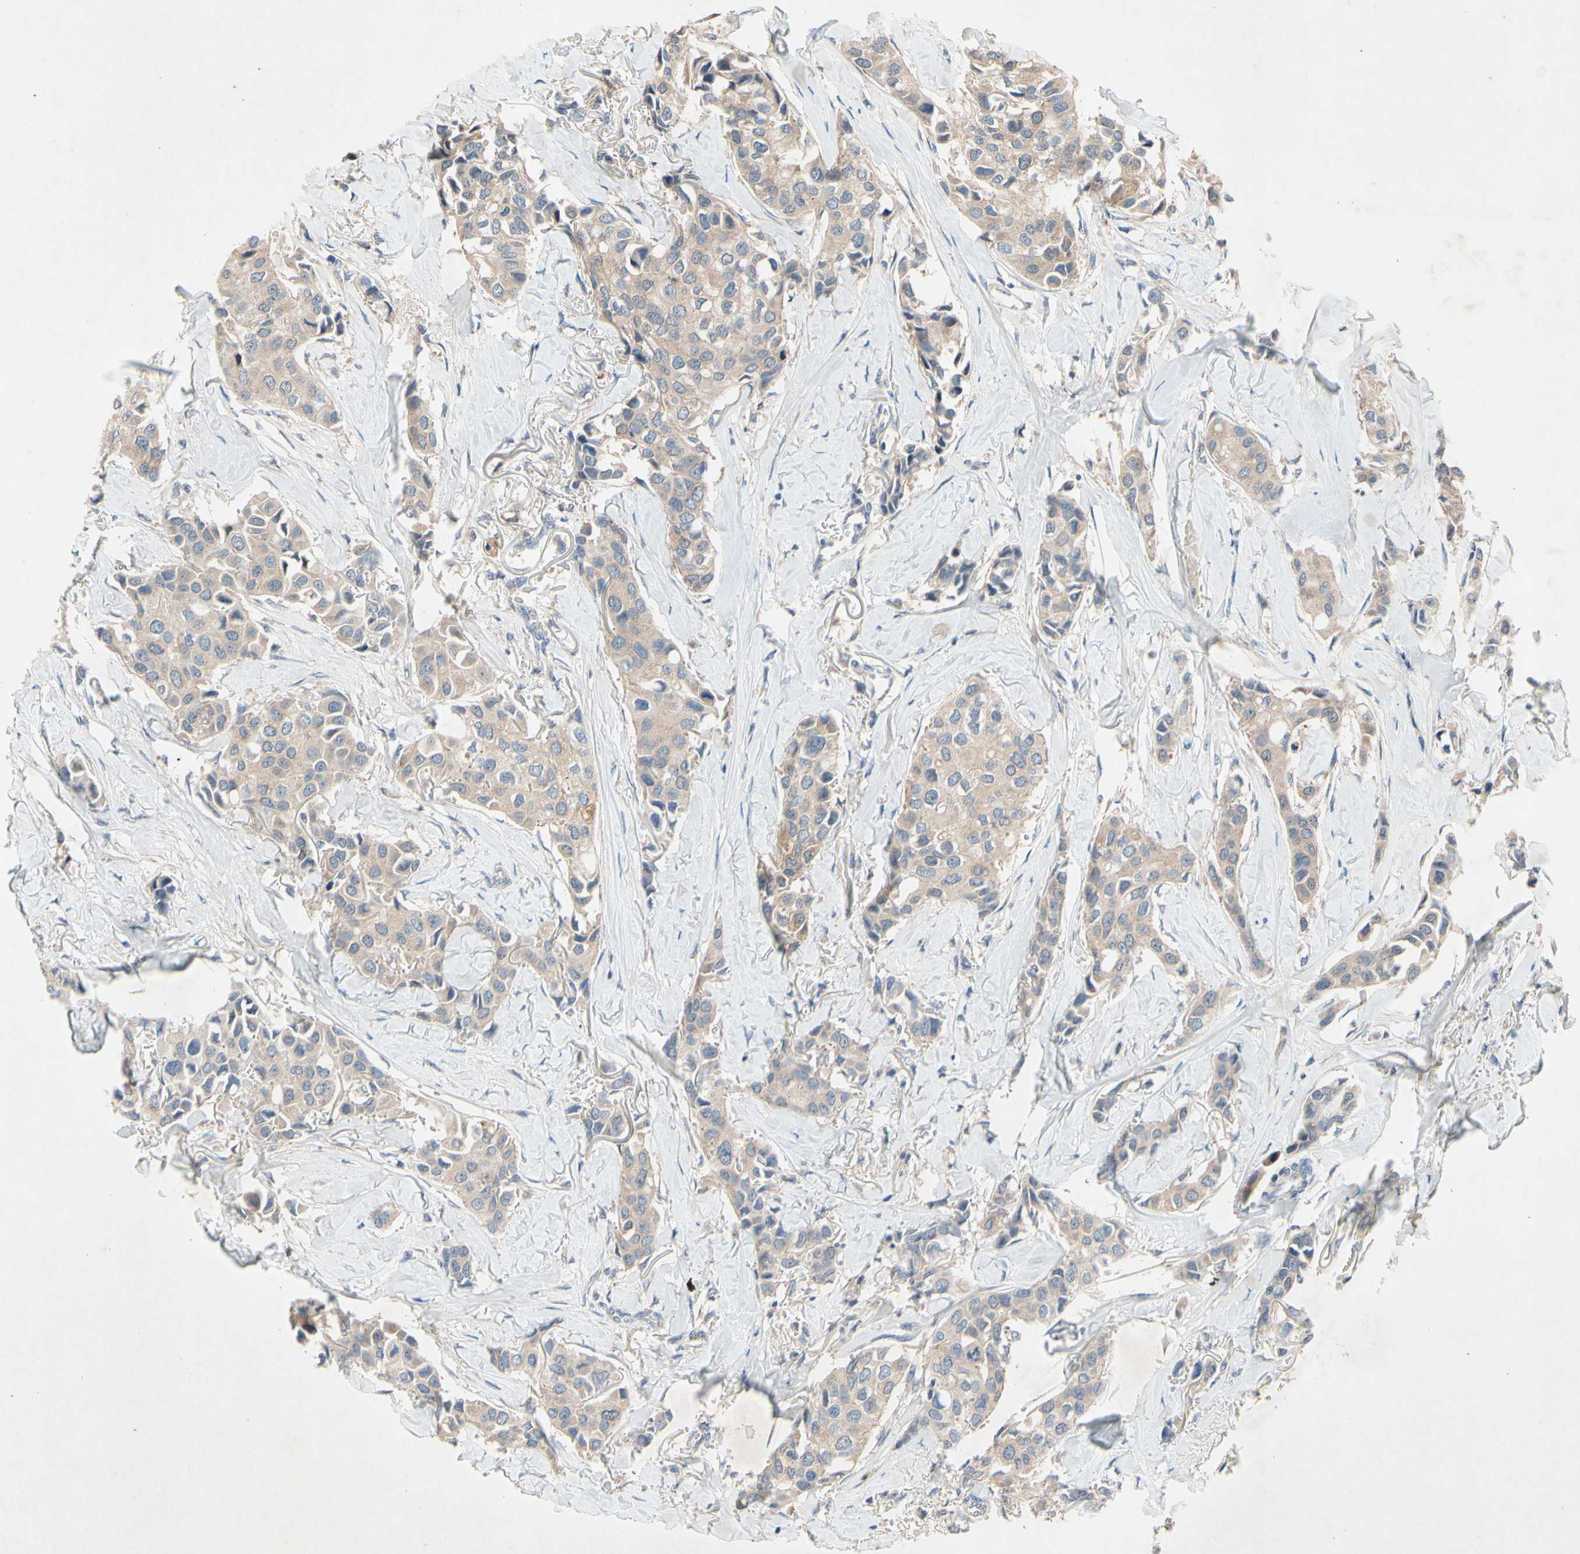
{"staining": {"intensity": "weak", "quantity": ">75%", "location": "cytoplasmic/membranous"}, "tissue": "breast cancer", "cell_type": "Tumor cells", "image_type": "cancer", "snomed": [{"axis": "morphology", "description": "Duct carcinoma"}, {"axis": "topography", "description": "Breast"}], "caption": "A brown stain highlights weak cytoplasmic/membranous staining of a protein in human breast cancer (infiltrating ductal carcinoma) tumor cells.", "gene": "PRDX4", "patient": {"sex": "female", "age": 80}}